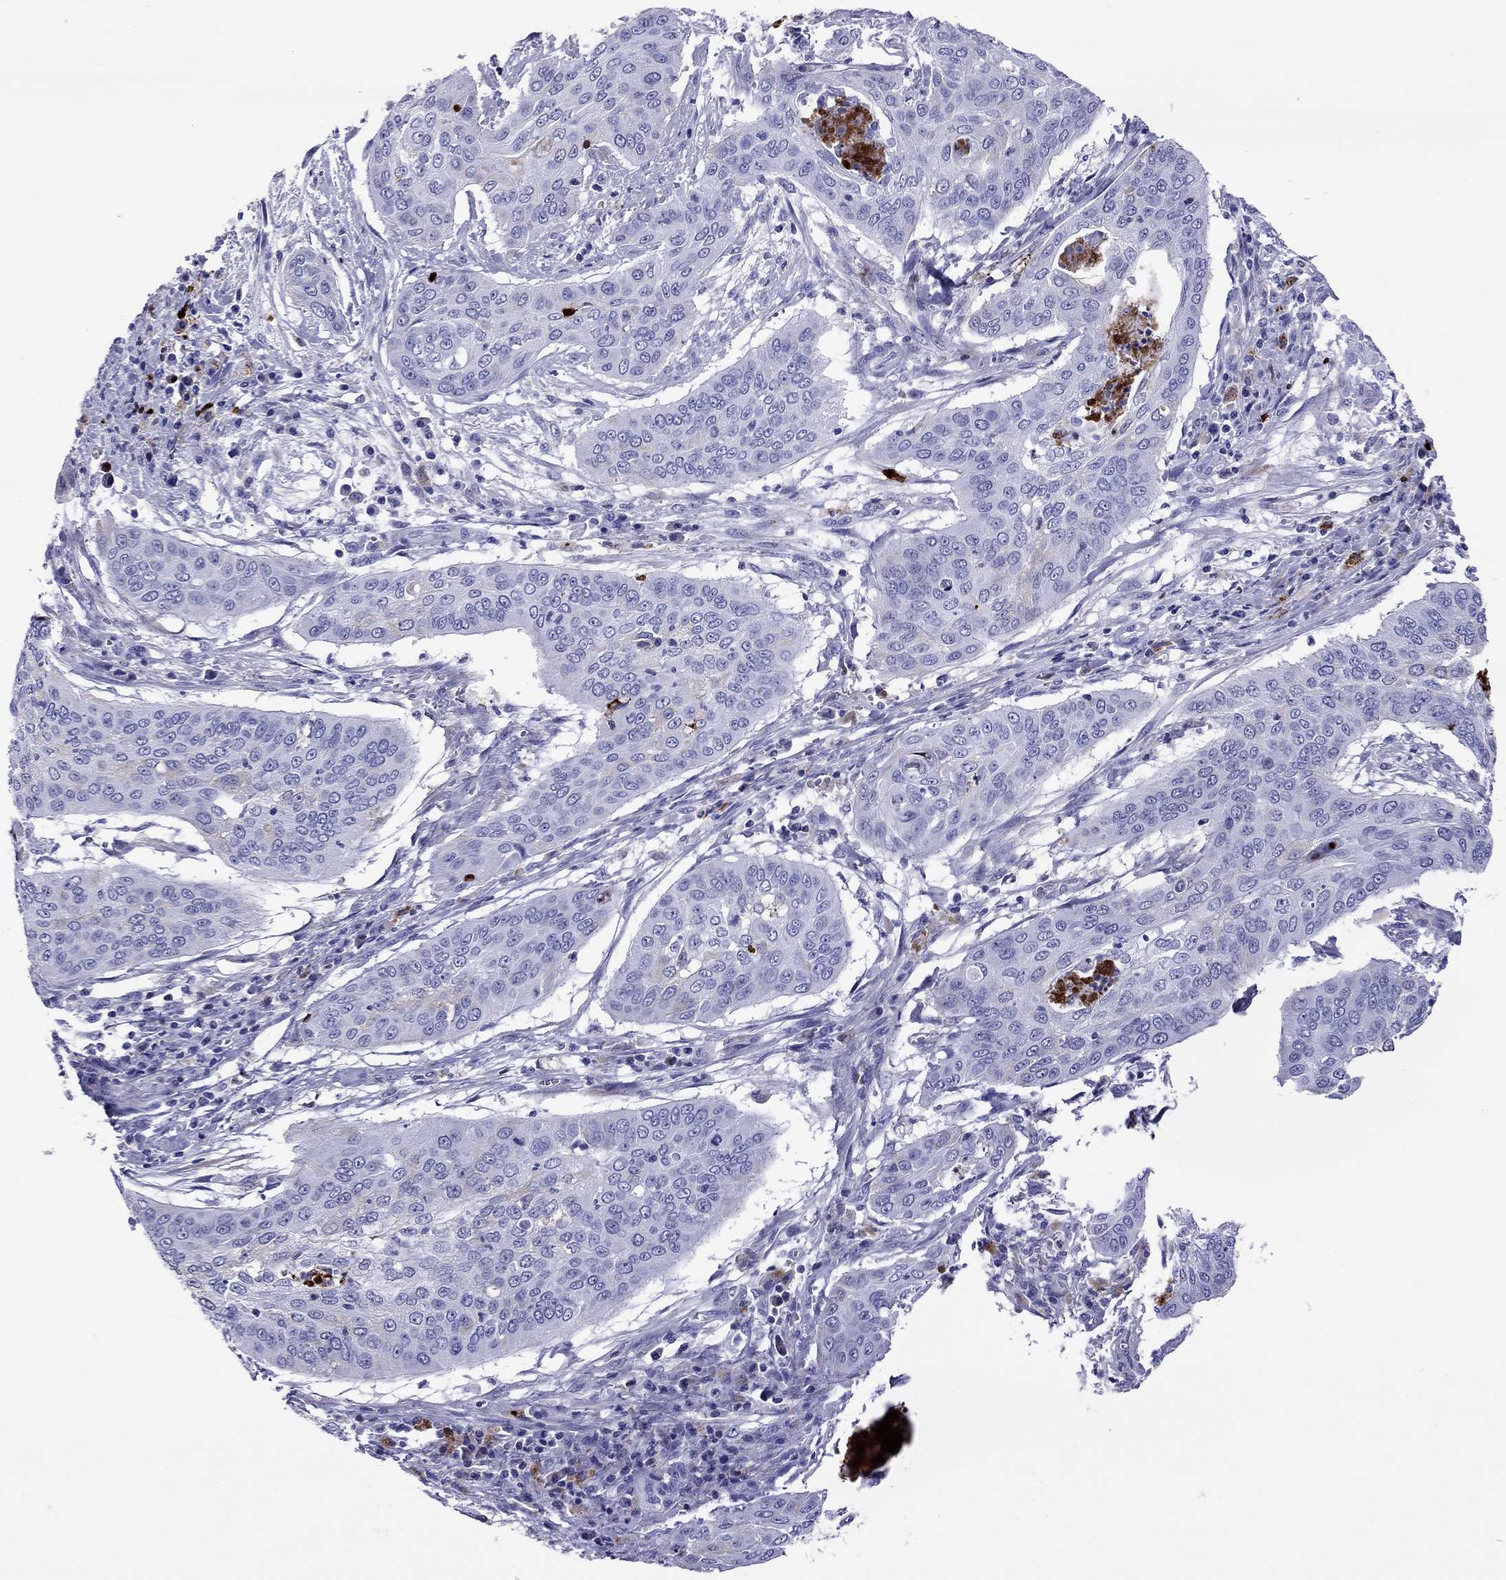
{"staining": {"intensity": "negative", "quantity": "none", "location": "none"}, "tissue": "cervical cancer", "cell_type": "Tumor cells", "image_type": "cancer", "snomed": [{"axis": "morphology", "description": "Squamous cell carcinoma, NOS"}, {"axis": "topography", "description": "Cervix"}], "caption": "Tumor cells show no significant expression in cervical cancer (squamous cell carcinoma). (DAB IHC visualized using brightfield microscopy, high magnification).", "gene": "SERPINA3", "patient": {"sex": "female", "age": 39}}